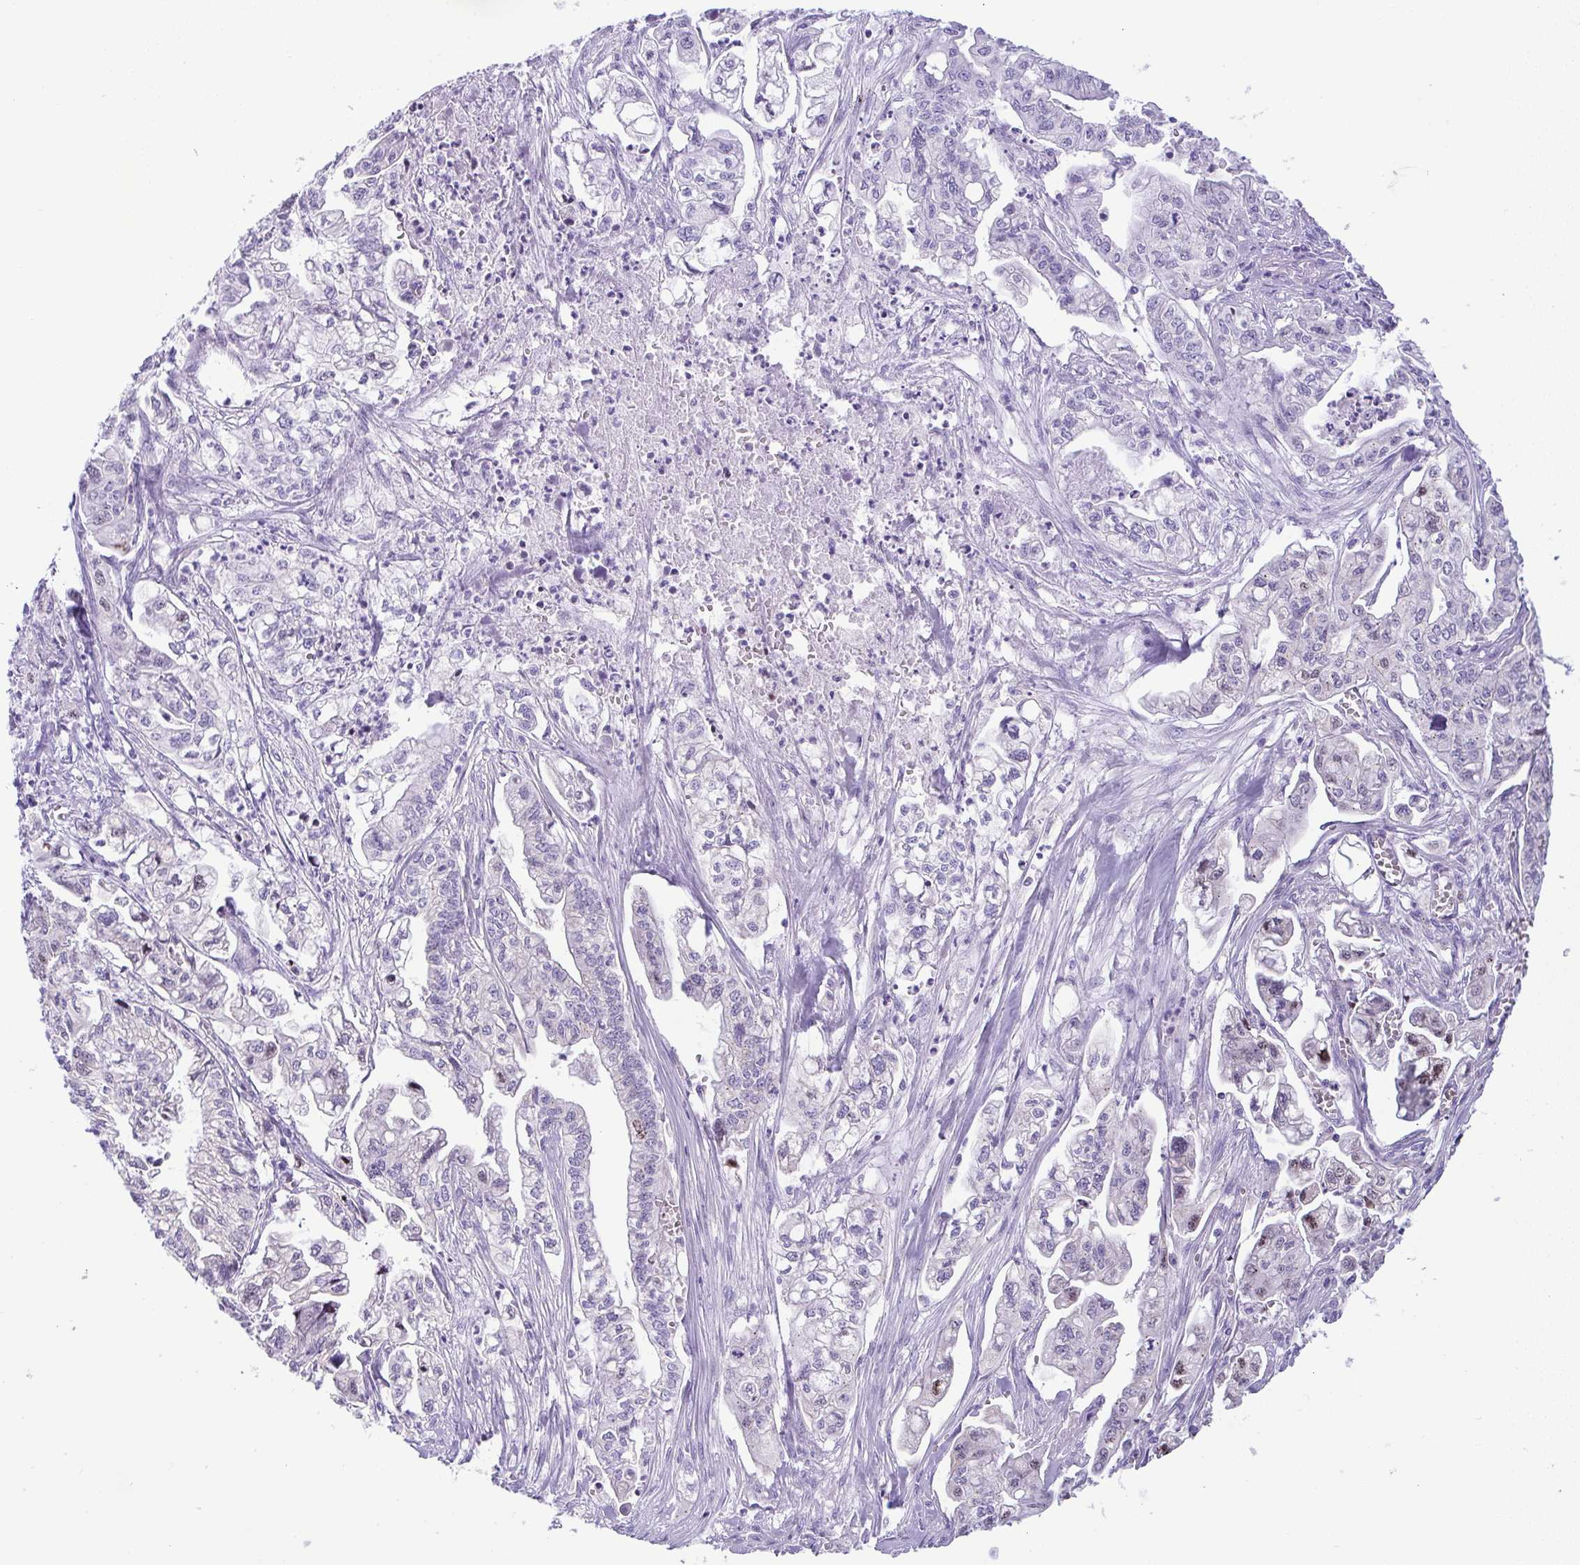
{"staining": {"intensity": "negative", "quantity": "none", "location": "none"}, "tissue": "pancreatic cancer", "cell_type": "Tumor cells", "image_type": "cancer", "snomed": [{"axis": "morphology", "description": "Adenocarcinoma, NOS"}, {"axis": "topography", "description": "Pancreas"}], "caption": "The photomicrograph reveals no staining of tumor cells in adenocarcinoma (pancreatic).", "gene": "PLA2G12B", "patient": {"sex": "male", "age": 68}}